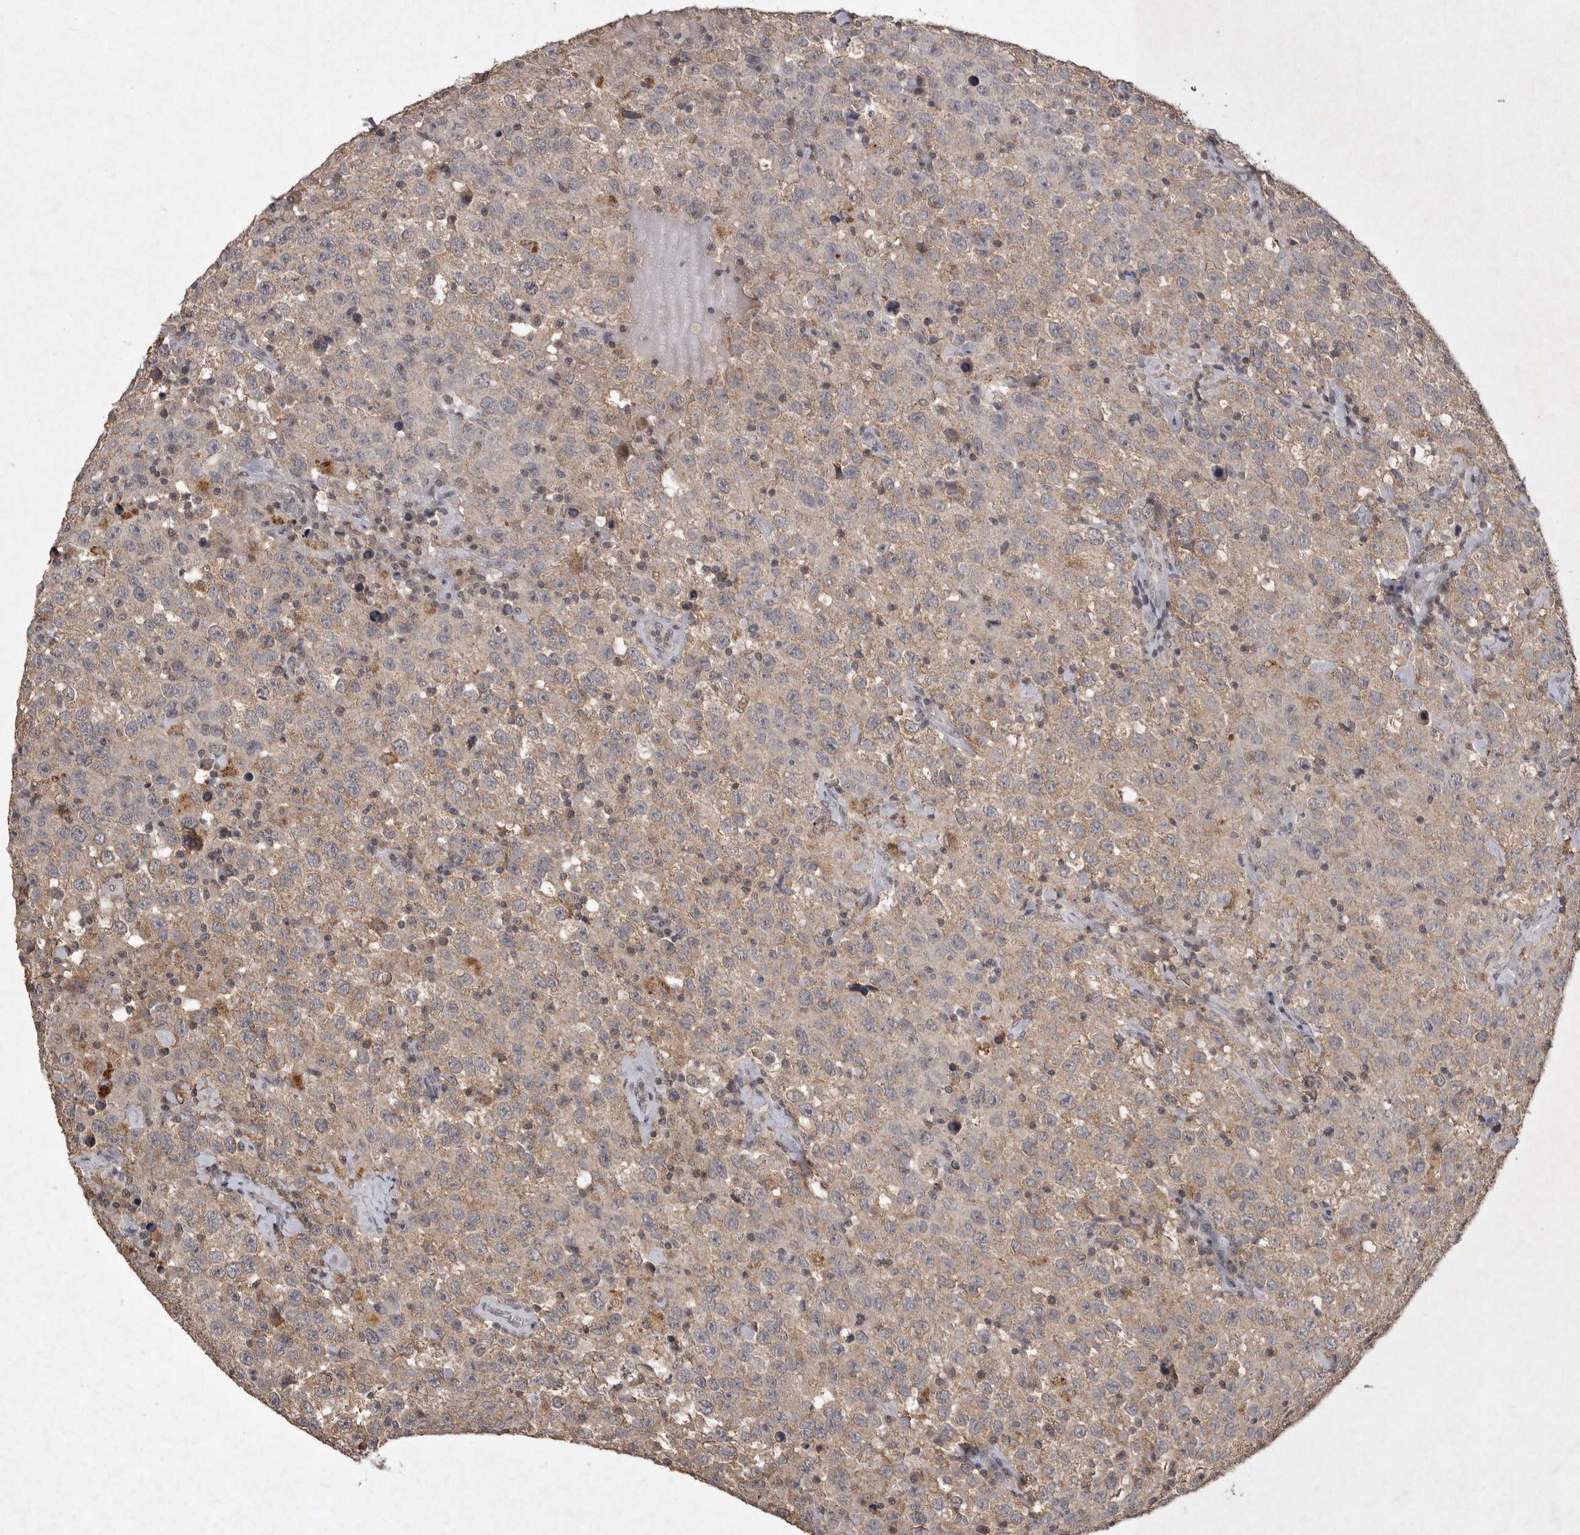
{"staining": {"intensity": "weak", "quantity": ">75%", "location": "cytoplasmic/membranous"}, "tissue": "testis cancer", "cell_type": "Tumor cells", "image_type": "cancer", "snomed": [{"axis": "morphology", "description": "Seminoma, NOS"}, {"axis": "topography", "description": "Testis"}], "caption": "This micrograph displays testis cancer stained with immunohistochemistry to label a protein in brown. The cytoplasmic/membranous of tumor cells show weak positivity for the protein. Nuclei are counter-stained blue.", "gene": "APLNR", "patient": {"sex": "male", "age": 41}}